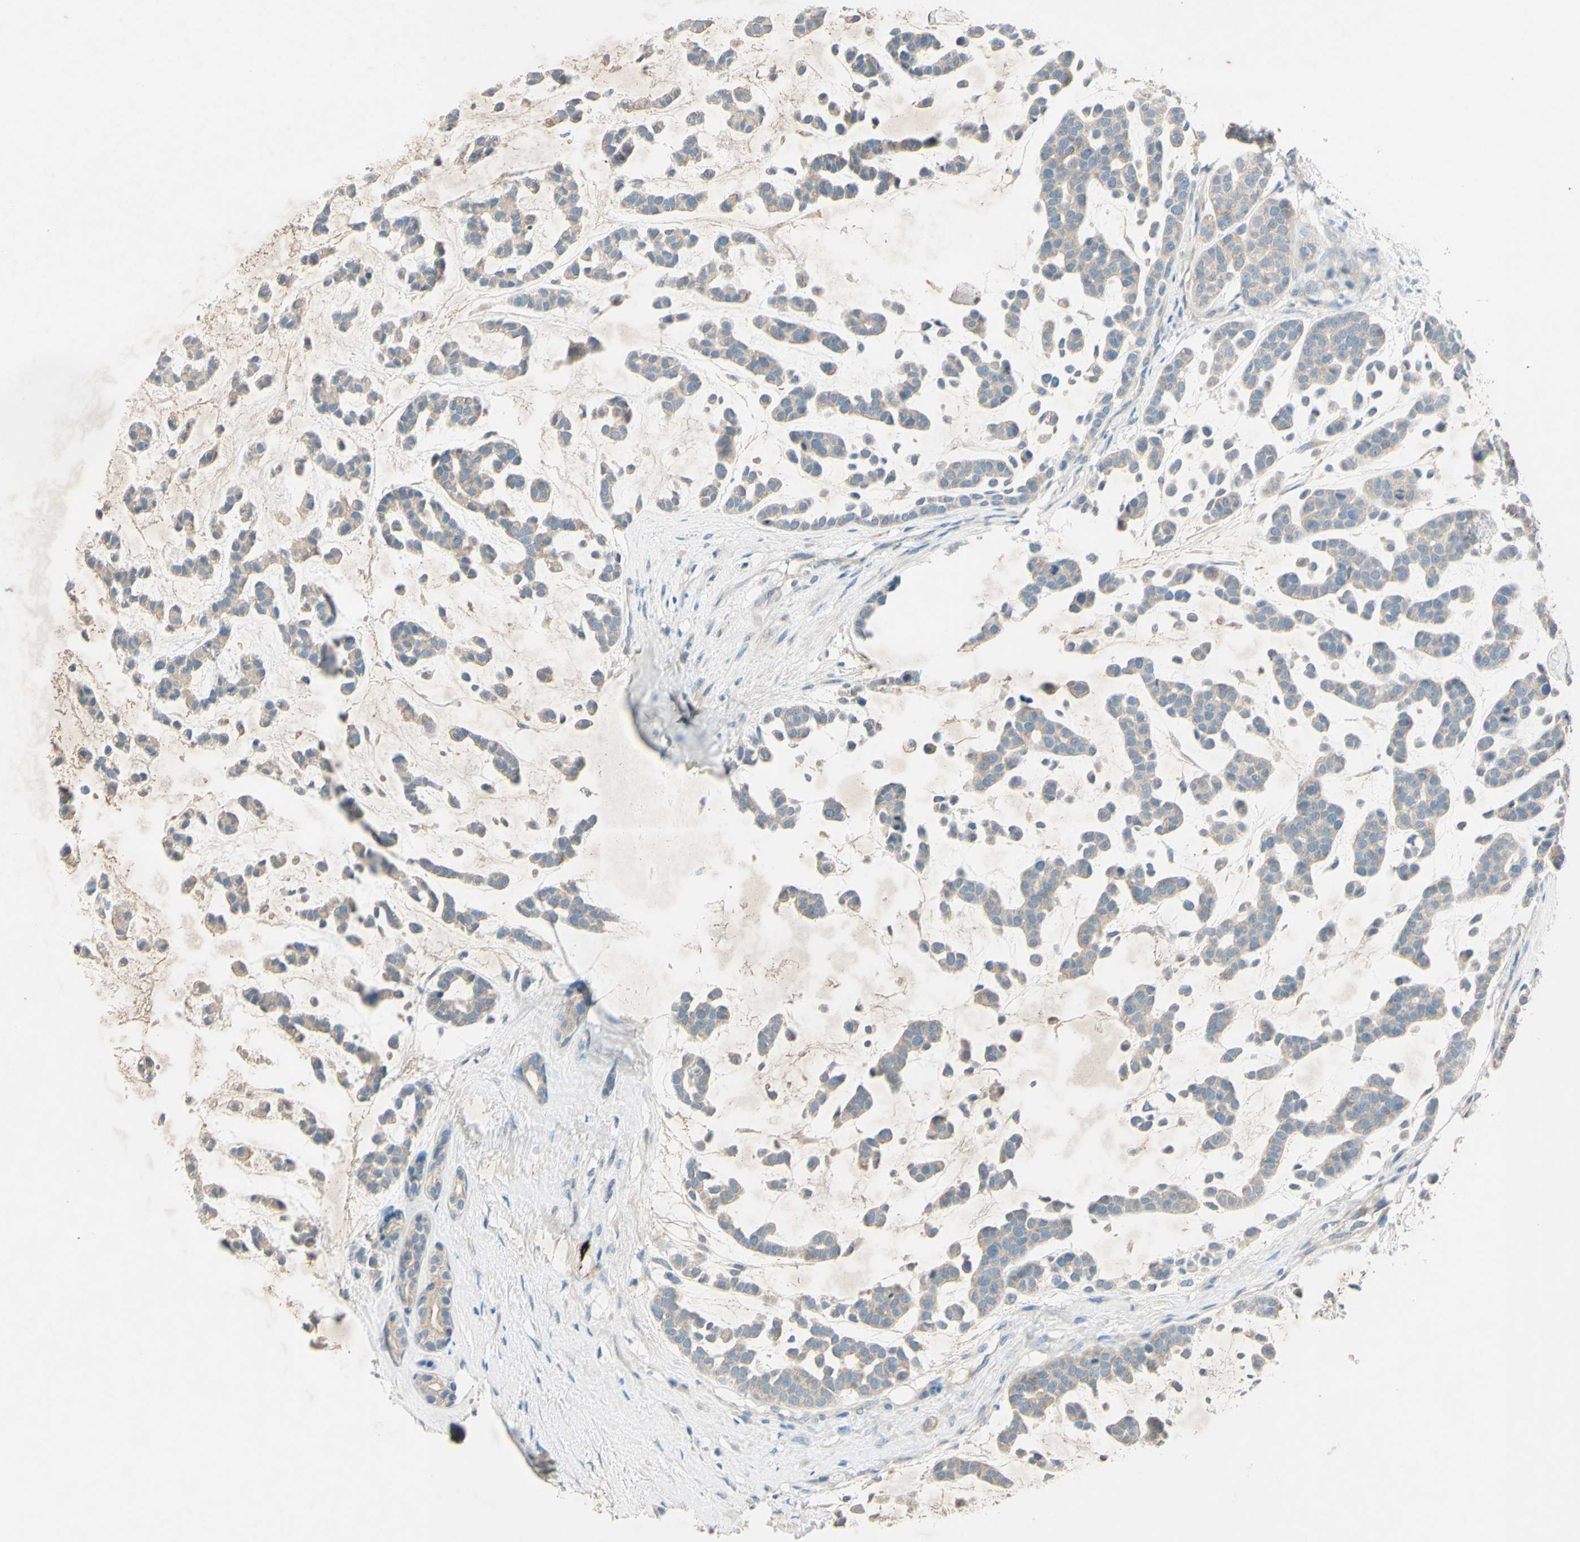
{"staining": {"intensity": "weak", "quantity": ">75%", "location": "cytoplasmic/membranous"}, "tissue": "head and neck cancer", "cell_type": "Tumor cells", "image_type": "cancer", "snomed": [{"axis": "morphology", "description": "Adenocarcinoma, NOS"}, {"axis": "morphology", "description": "Adenoma, NOS"}, {"axis": "topography", "description": "Head-Neck"}], "caption": "The immunohistochemical stain highlights weak cytoplasmic/membranous expression in tumor cells of head and neck adenocarcinoma tissue.", "gene": "IL2", "patient": {"sex": "female", "age": 55}}